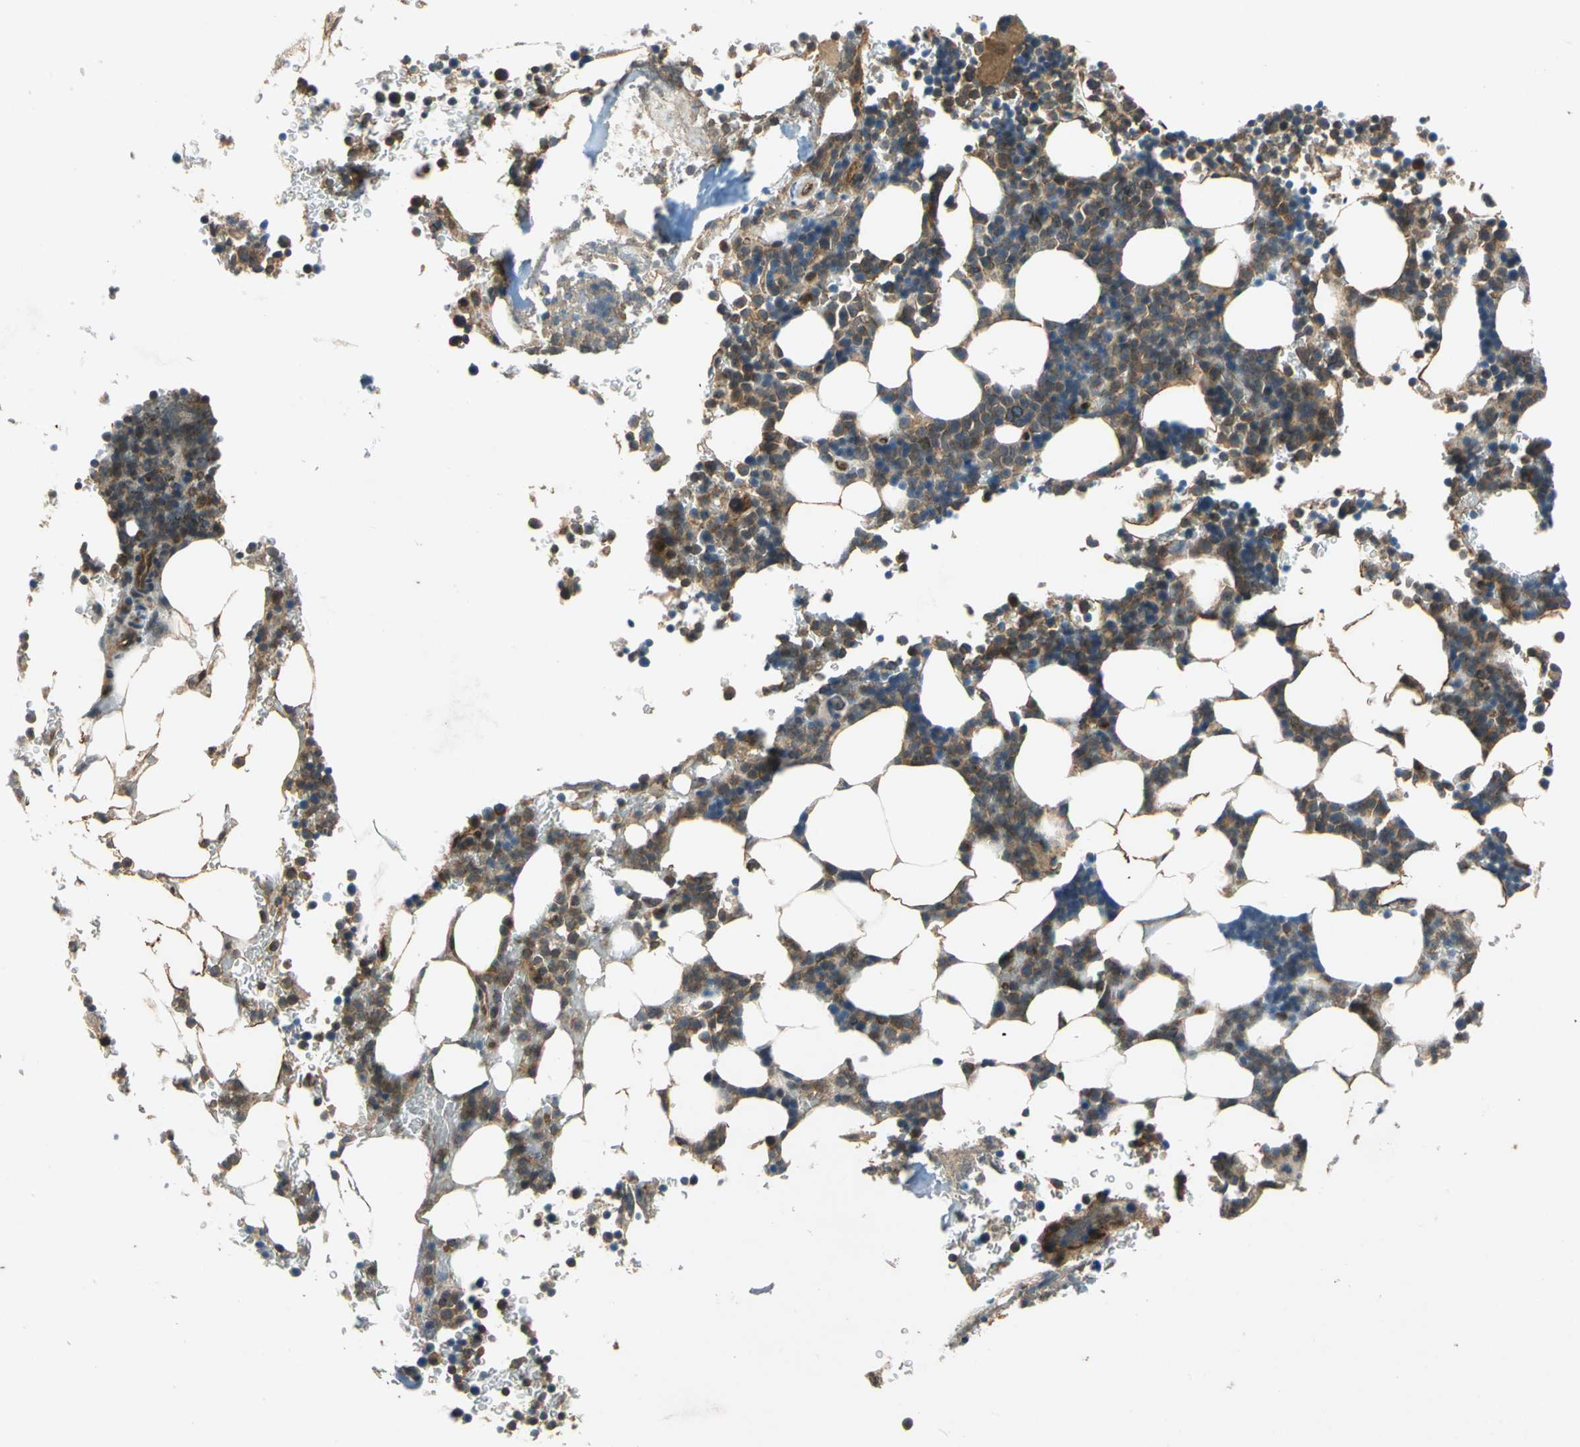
{"staining": {"intensity": "strong", "quantity": ">75%", "location": "cytoplasmic/membranous"}, "tissue": "bone marrow", "cell_type": "Hematopoietic cells", "image_type": "normal", "snomed": [{"axis": "morphology", "description": "Normal tissue, NOS"}, {"axis": "topography", "description": "Bone marrow"}], "caption": "This image shows IHC staining of benign bone marrow, with high strong cytoplasmic/membranous staining in approximately >75% of hematopoietic cells.", "gene": "EMCN", "patient": {"sex": "female", "age": 73}}